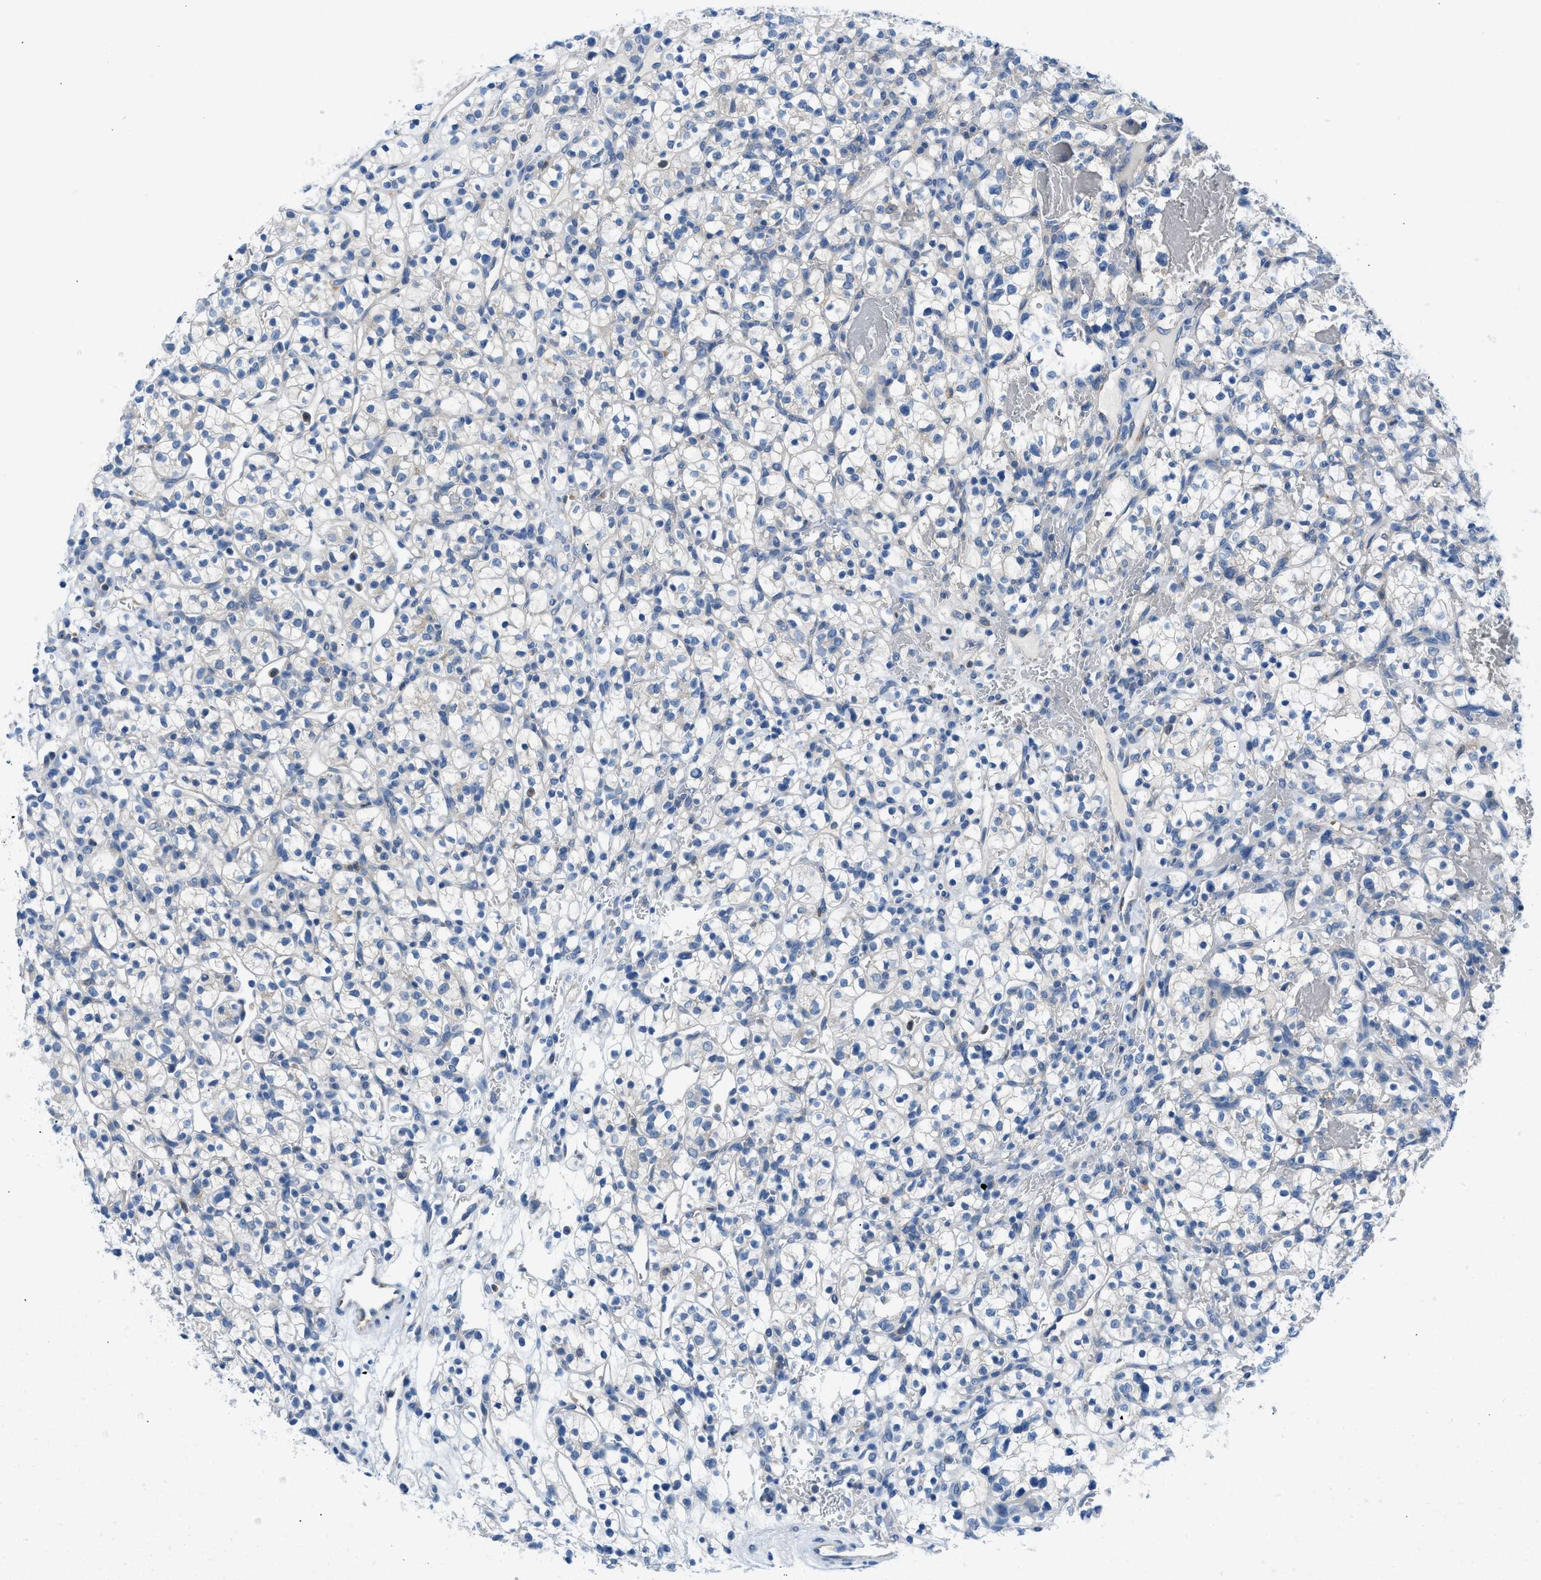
{"staining": {"intensity": "negative", "quantity": "none", "location": "none"}, "tissue": "renal cancer", "cell_type": "Tumor cells", "image_type": "cancer", "snomed": [{"axis": "morphology", "description": "Adenocarcinoma, NOS"}, {"axis": "topography", "description": "Kidney"}], "caption": "Immunohistochemistry of adenocarcinoma (renal) demonstrates no positivity in tumor cells.", "gene": "BNC2", "patient": {"sex": "female", "age": 57}}